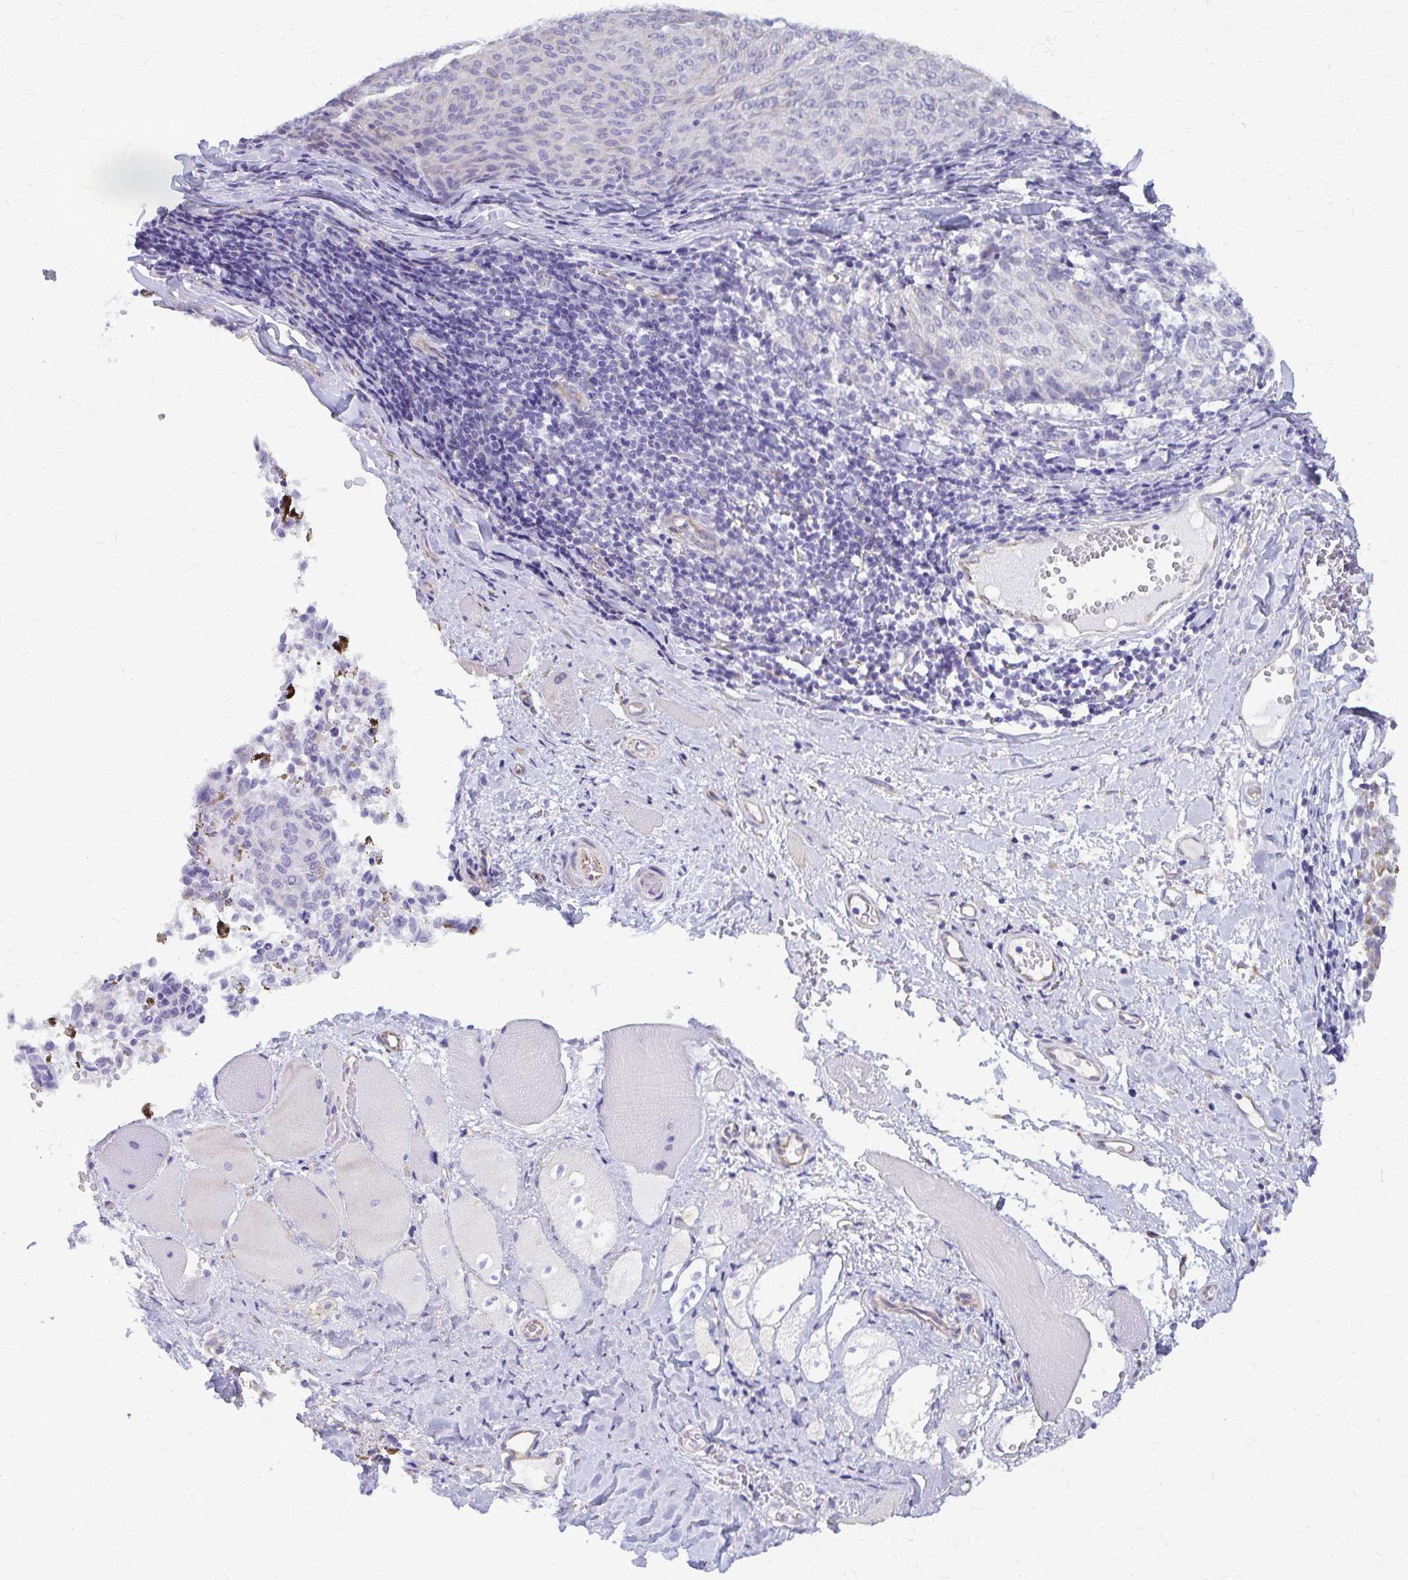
{"staining": {"intensity": "weak", "quantity": "<25%", "location": "cytoplasmic/membranous"}, "tissue": "melanoma", "cell_type": "Tumor cells", "image_type": "cancer", "snomed": [{"axis": "morphology", "description": "Malignant melanoma, NOS"}, {"axis": "topography", "description": "Skin"}], "caption": "Tumor cells are negative for brown protein staining in malignant melanoma. Brightfield microscopy of immunohistochemistry (IHC) stained with DAB (brown) and hematoxylin (blue), captured at high magnification.", "gene": "GFAP", "patient": {"sex": "female", "age": 72}}